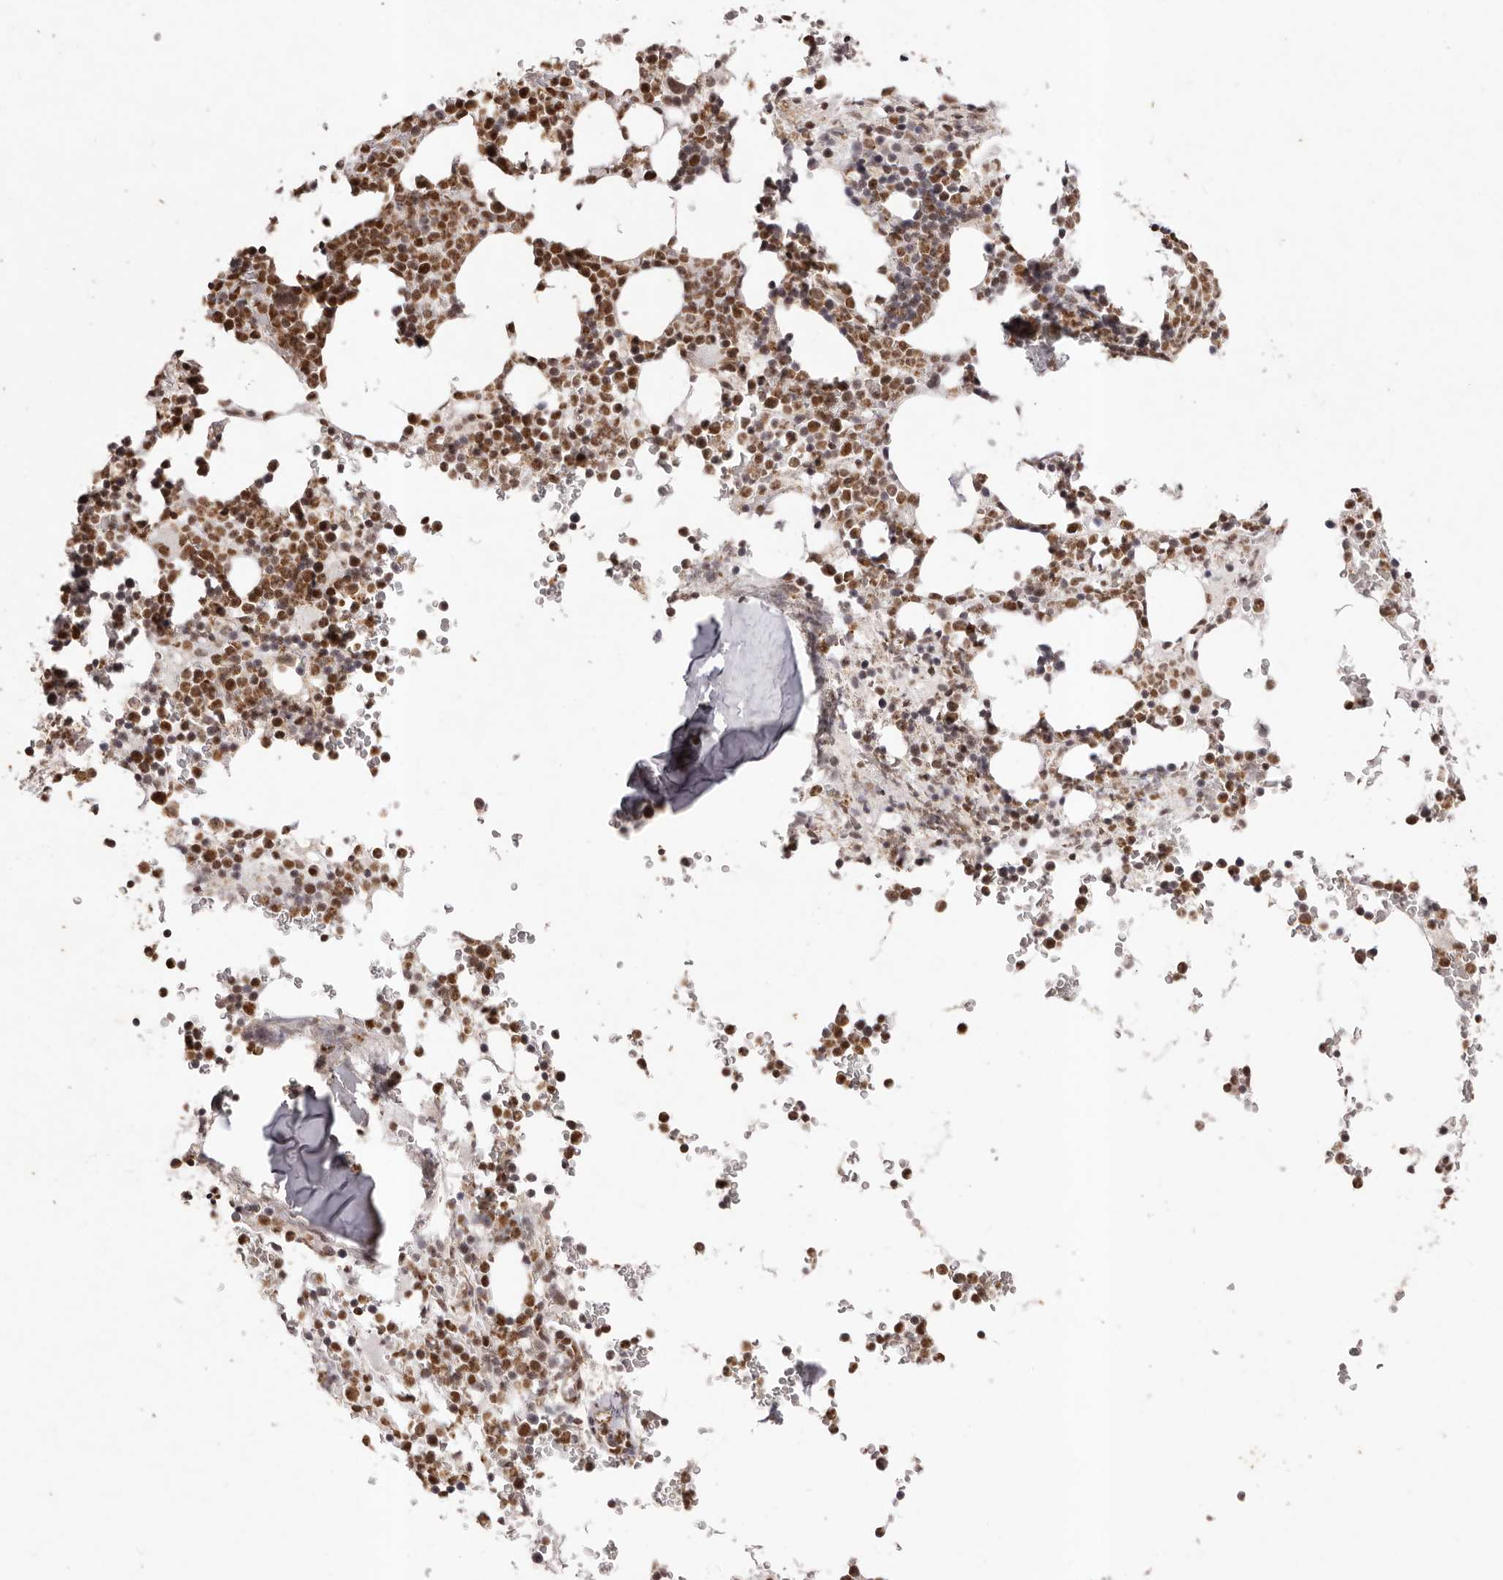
{"staining": {"intensity": "strong", "quantity": ">75%", "location": "nuclear"}, "tissue": "bone marrow", "cell_type": "Hematopoietic cells", "image_type": "normal", "snomed": [{"axis": "morphology", "description": "Normal tissue, NOS"}, {"axis": "topography", "description": "Bone marrow"}], "caption": "This photomicrograph exhibits IHC staining of benign human bone marrow, with high strong nuclear expression in approximately >75% of hematopoietic cells.", "gene": "RPS6KA5", "patient": {"sex": "male", "age": 58}}